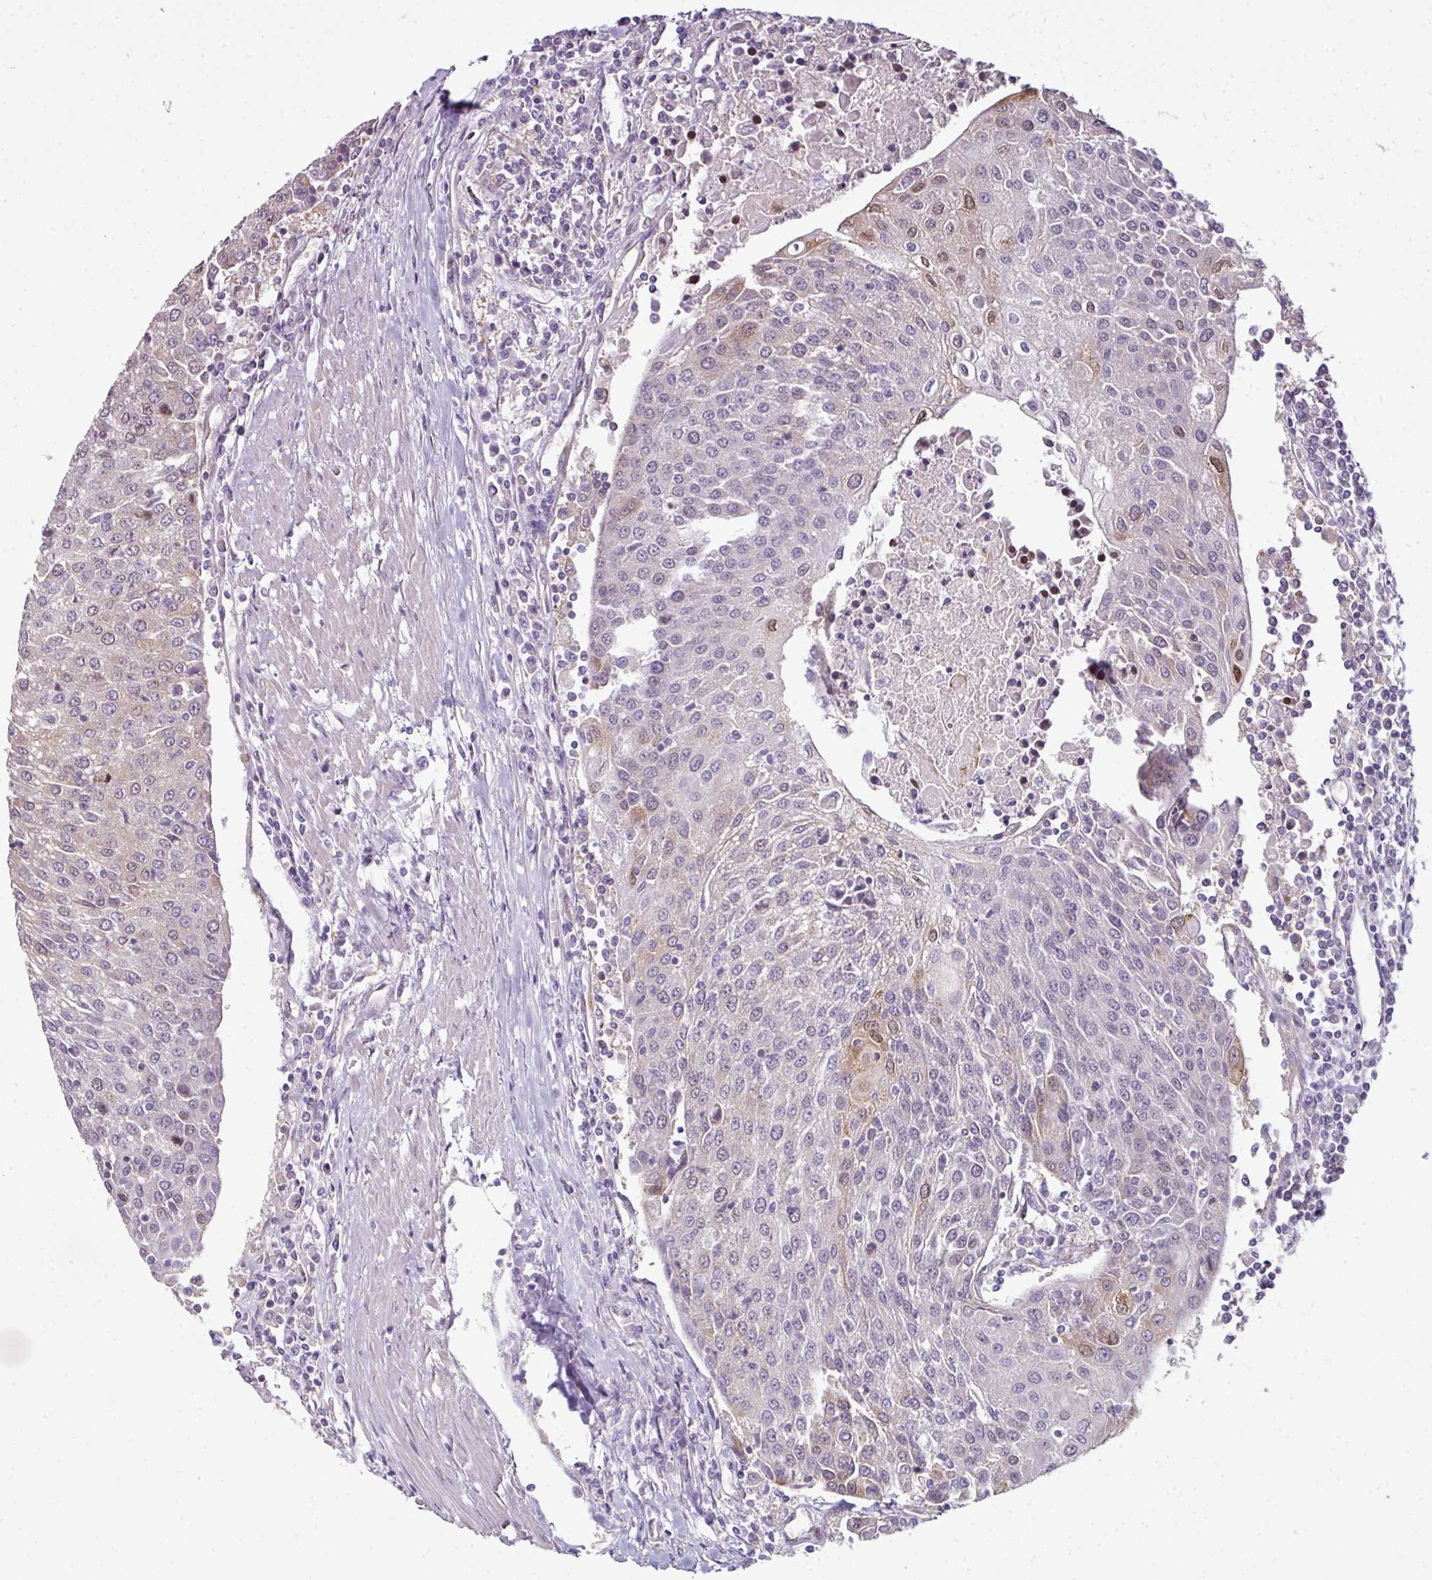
{"staining": {"intensity": "moderate", "quantity": "<25%", "location": "nuclear"}, "tissue": "urothelial cancer", "cell_type": "Tumor cells", "image_type": "cancer", "snomed": [{"axis": "morphology", "description": "Urothelial carcinoma, High grade"}, {"axis": "topography", "description": "Urinary bladder"}], "caption": "Urothelial cancer stained for a protein reveals moderate nuclear positivity in tumor cells. (DAB (3,3'-diaminobenzidine) IHC, brown staining for protein, blue staining for nuclei).", "gene": "C19orf33", "patient": {"sex": "female", "age": 85}}